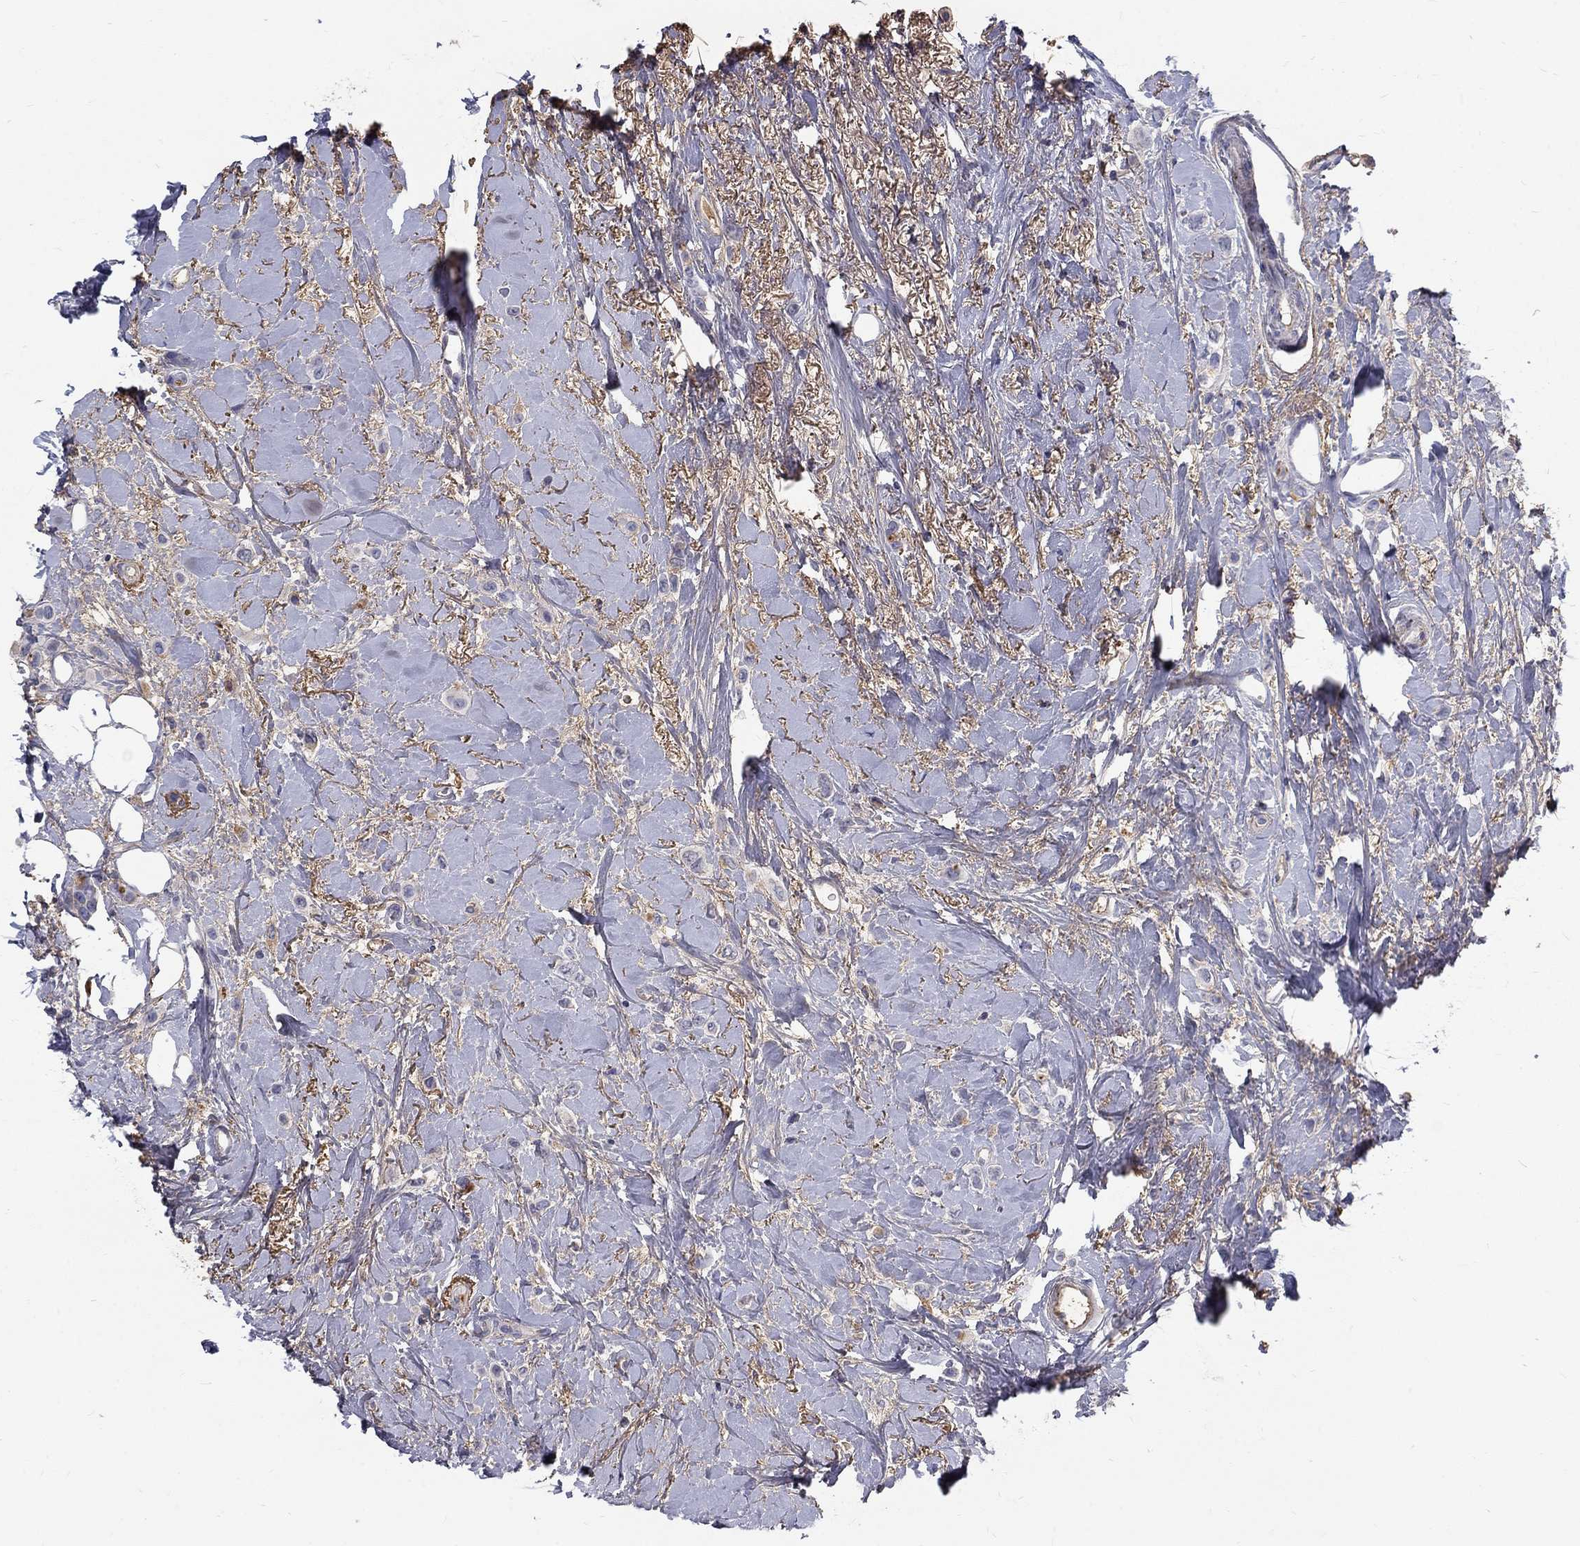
{"staining": {"intensity": "negative", "quantity": "none", "location": "none"}, "tissue": "breast cancer", "cell_type": "Tumor cells", "image_type": "cancer", "snomed": [{"axis": "morphology", "description": "Lobular carcinoma"}, {"axis": "topography", "description": "Breast"}], "caption": "This photomicrograph is of breast cancer (lobular carcinoma) stained with immunohistochemistry to label a protein in brown with the nuclei are counter-stained blue. There is no expression in tumor cells.", "gene": "EPDR1", "patient": {"sex": "female", "age": 66}}